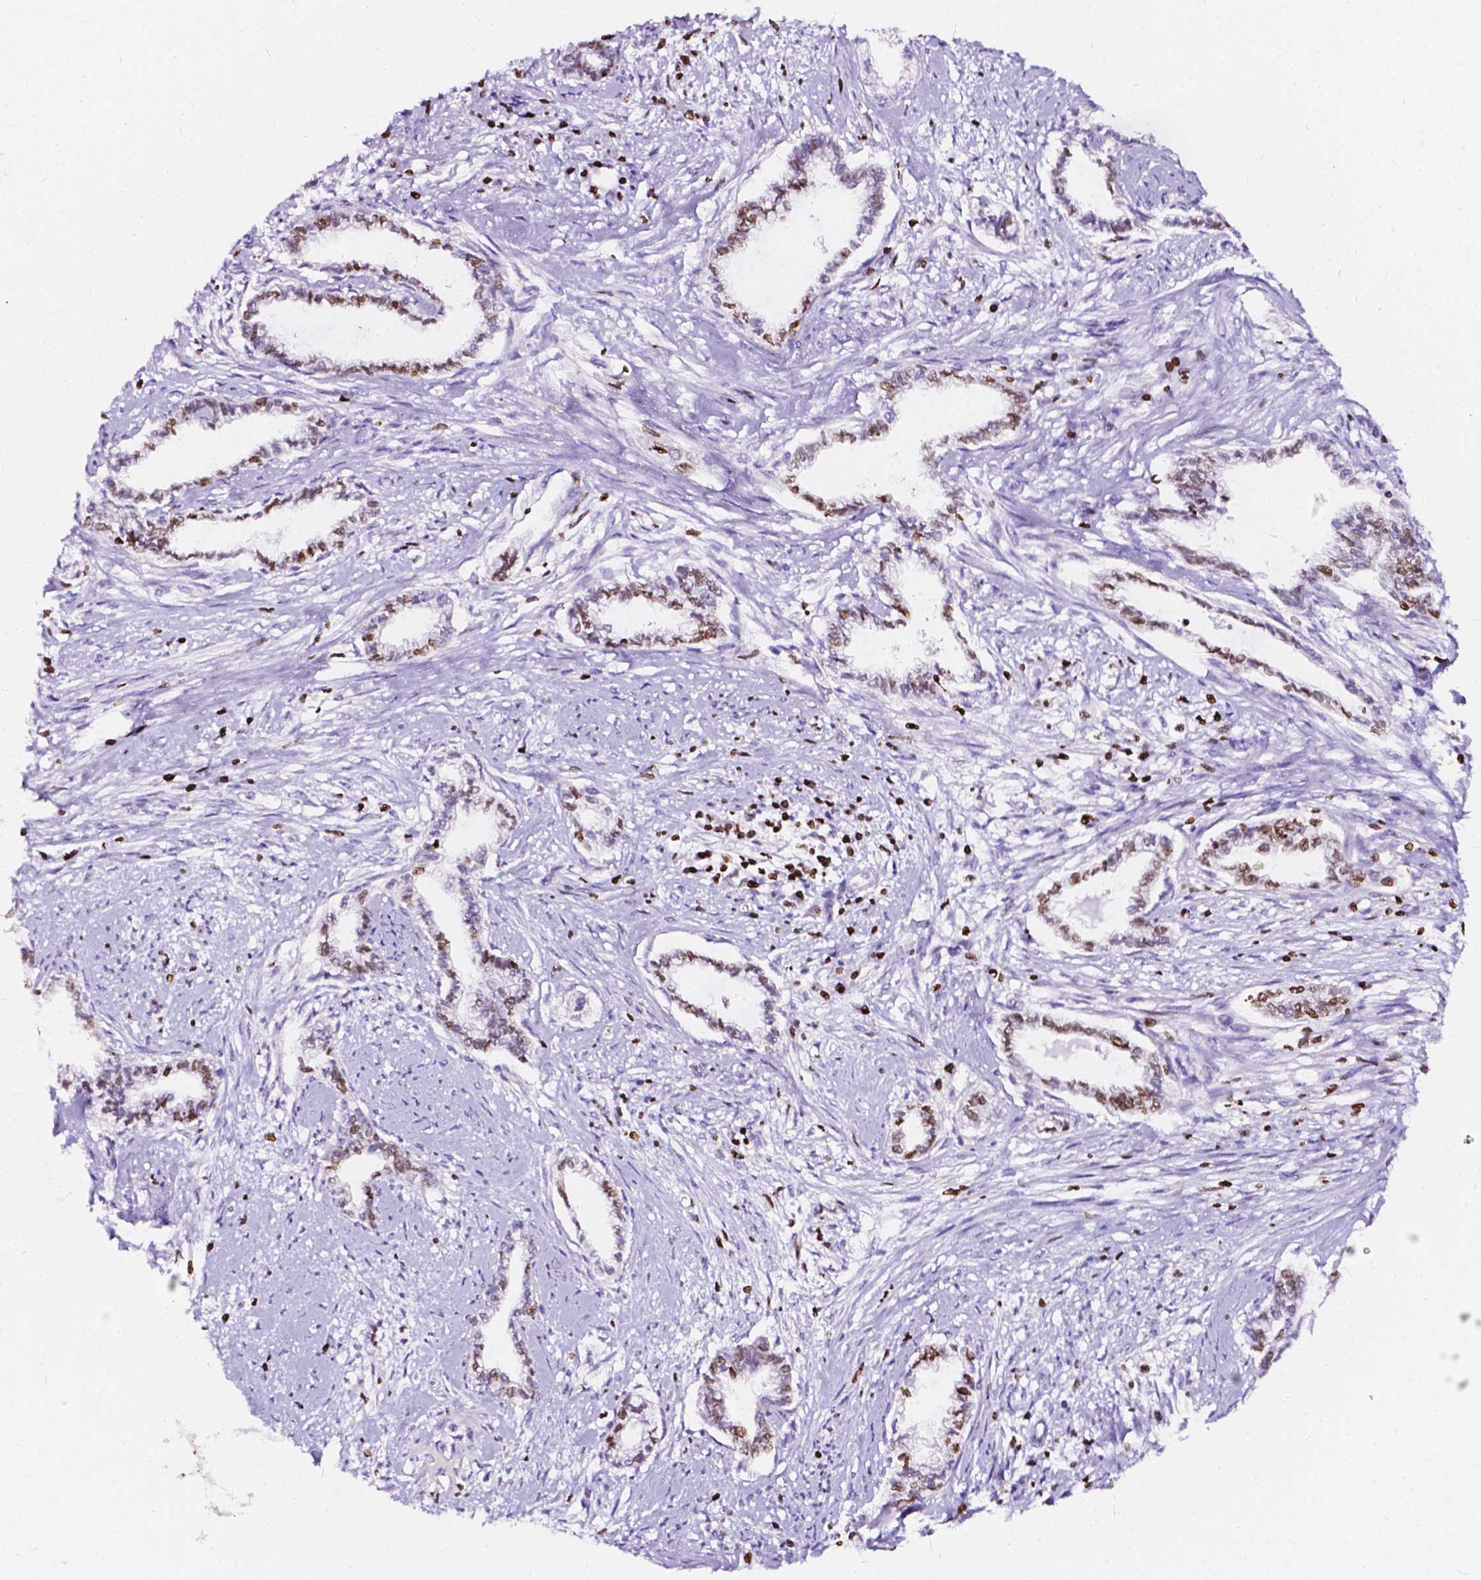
{"staining": {"intensity": "moderate", "quantity": ">75%", "location": "nuclear"}, "tissue": "cervical cancer", "cell_type": "Tumor cells", "image_type": "cancer", "snomed": [{"axis": "morphology", "description": "Adenocarcinoma, NOS"}, {"axis": "topography", "description": "Cervix"}], "caption": "The photomicrograph reveals a brown stain indicating the presence of a protein in the nuclear of tumor cells in cervical adenocarcinoma.", "gene": "CBY3", "patient": {"sex": "female", "age": 62}}